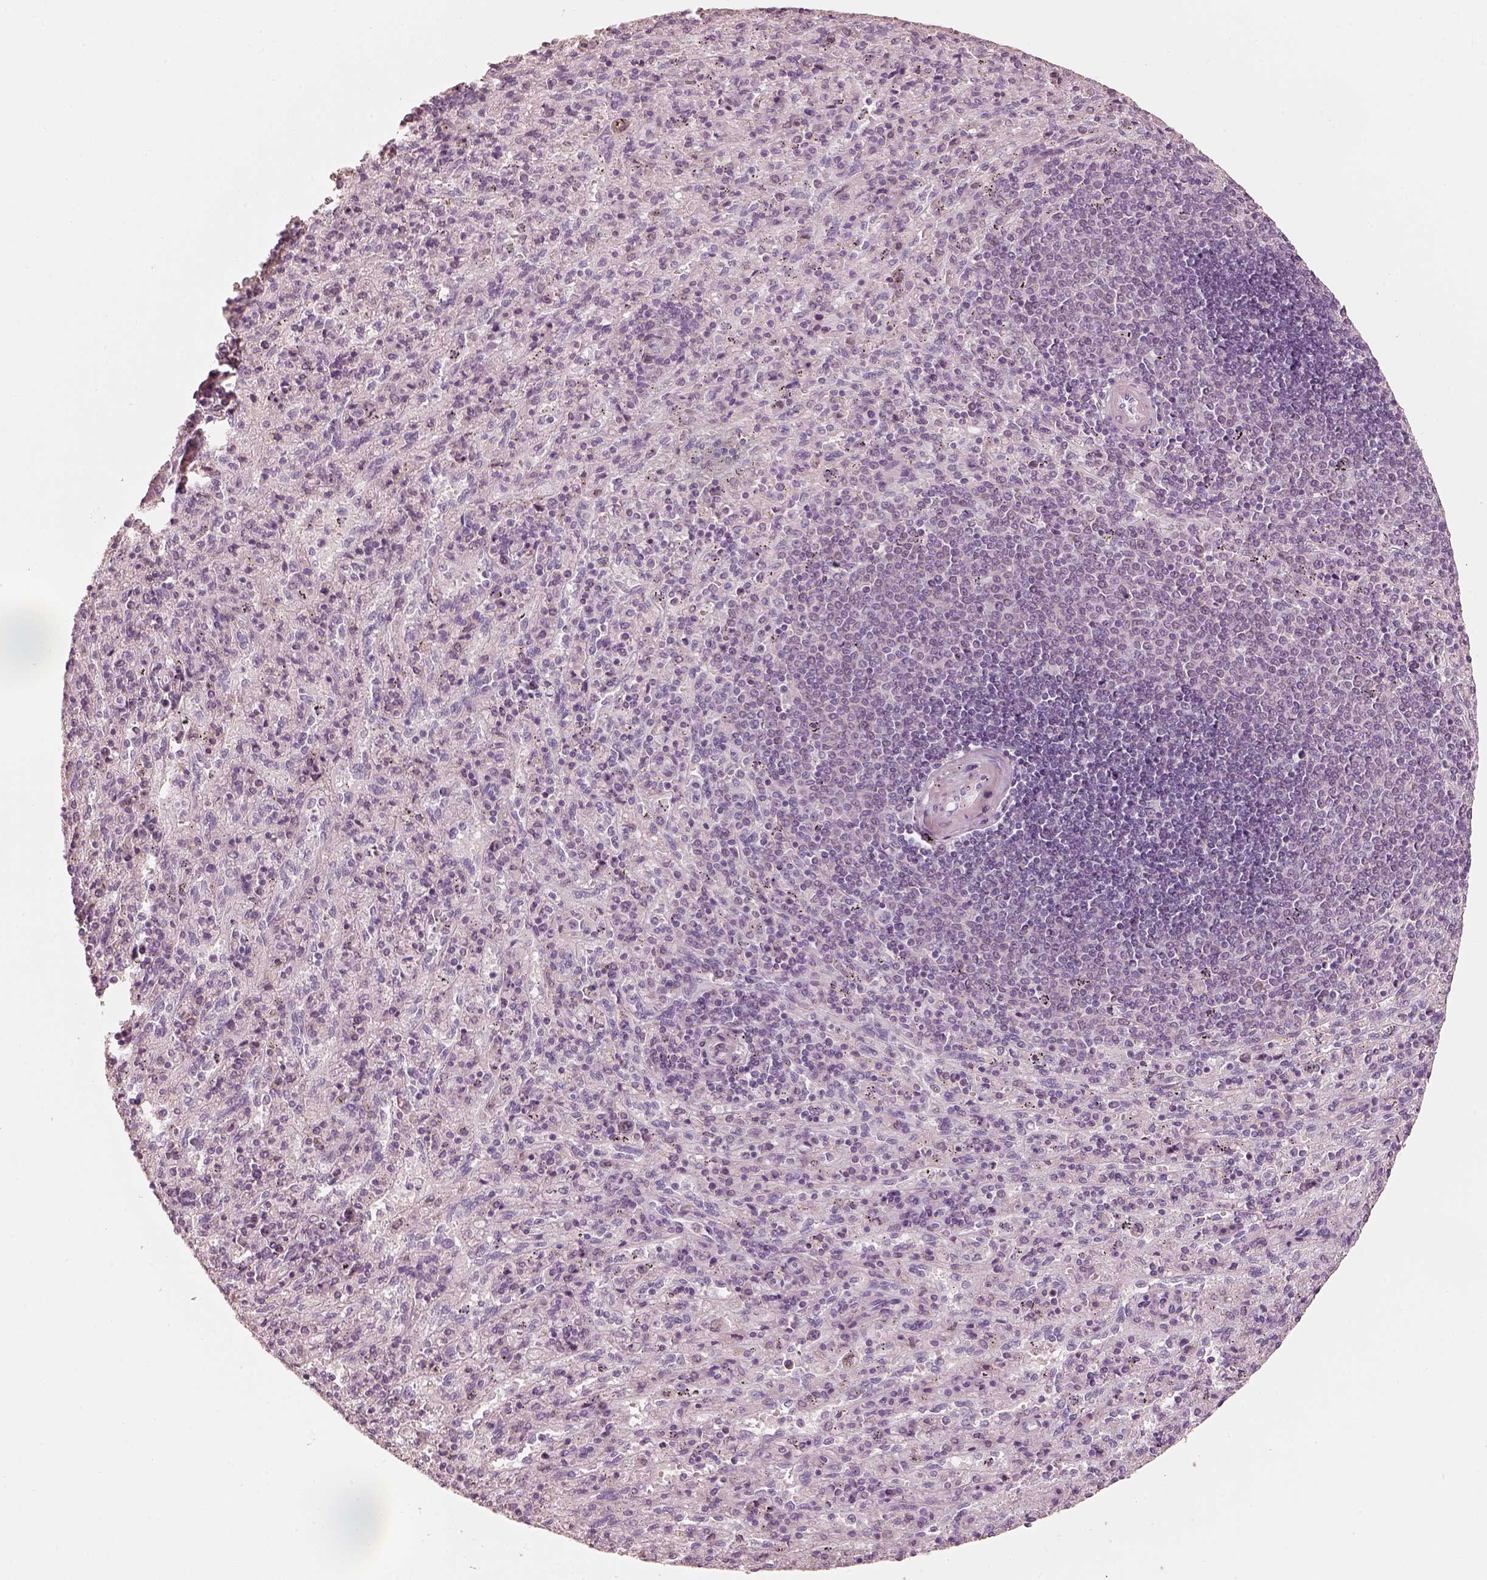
{"staining": {"intensity": "negative", "quantity": "none", "location": "none"}, "tissue": "spleen", "cell_type": "Cells in red pulp", "image_type": "normal", "snomed": [{"axis": "morphology", "description": "Normal tissue, NOS"}, {"axis": "topography", "description": "Spleen"}], "caption": "Immunohistochemical staining of unremarkable spleen shows no significant positivity in cells in red pulp. The staining is performed using DAB brown chromogen with nuclei counter-stained in using hematoxylin.", "gene": "R3HDML", "patient": {"sex": "male", "age": 57}}